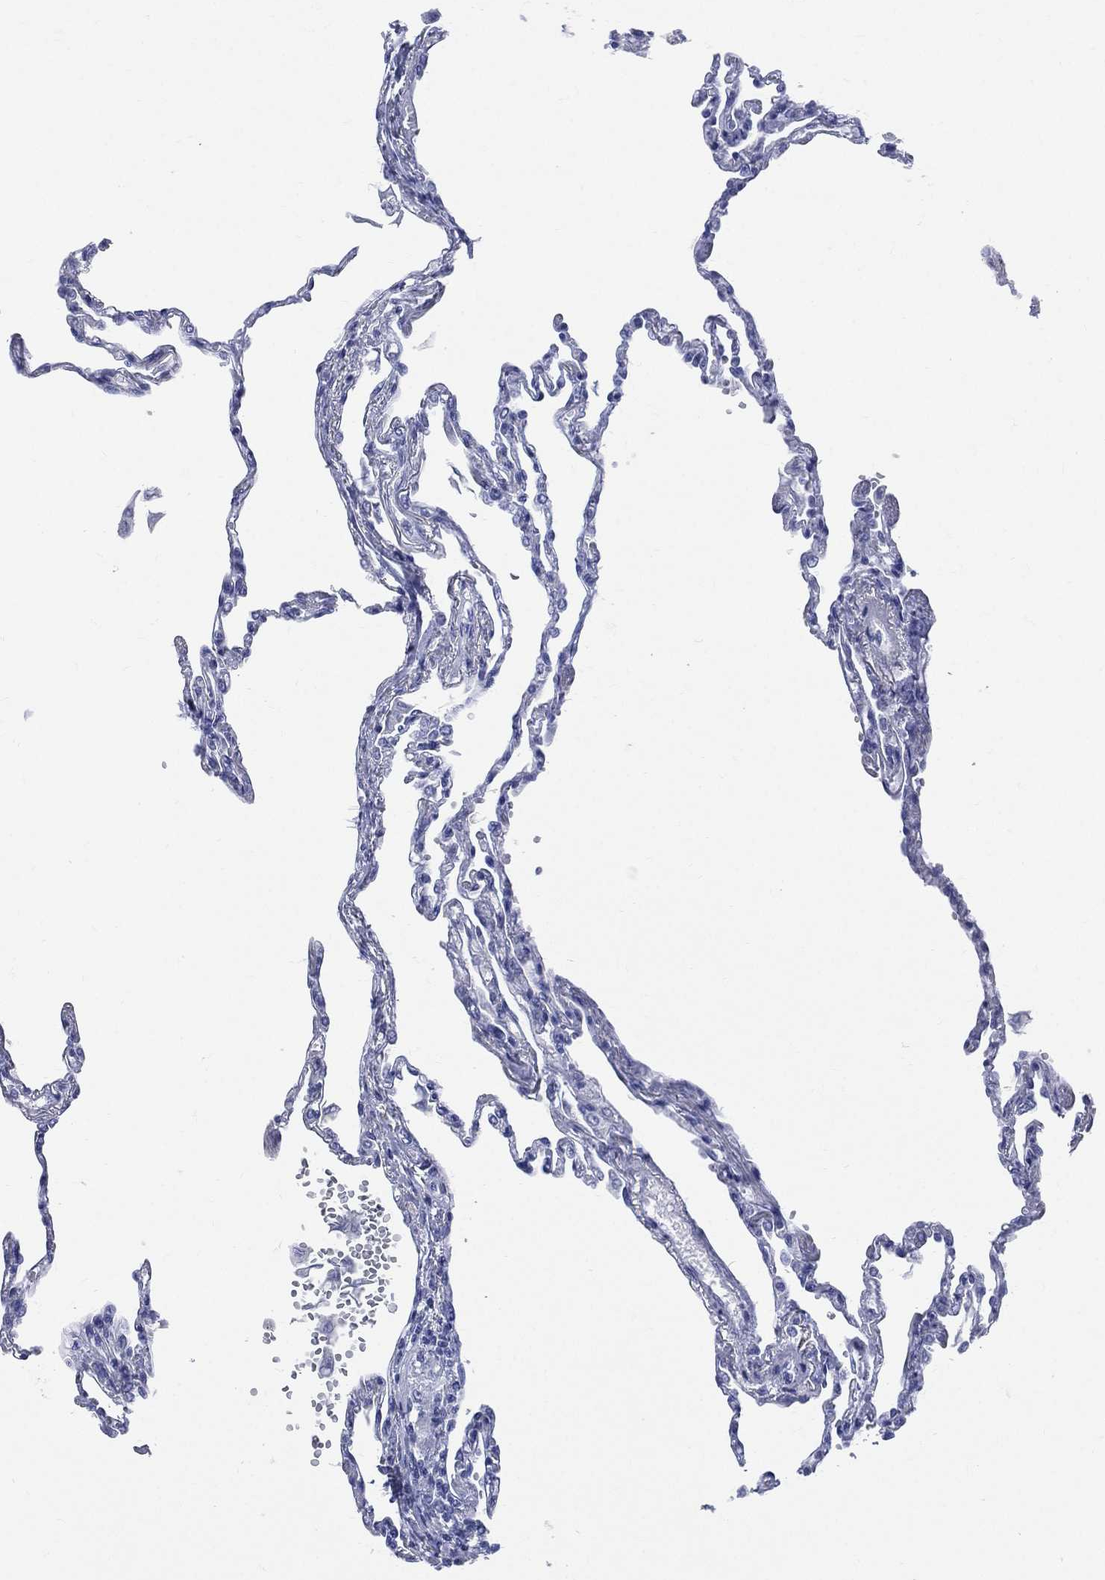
{"staining": {"intensity": "negative", "quantity": "none", "location": "none"}, "tissue": "lung", "cell_type": "Alveolar cells", "image_type": "normal", "snomed": [{"axis": "morphology", "description": "Normal tissue, NOS"}, {"axis": "topography", "description": "Lung"}], "caption": "A high-resolution image shows immunohistochemistry (IHC) staining of unremarkable lung, which exhibits no significant staining in alveolar cells. (Stains: DAB IHC with hematoxylin counter stain, Microscopy: brightfield microscopy at high magnification).", "gene": "SYP", "patient": {"sex": "male", "age": 78}}